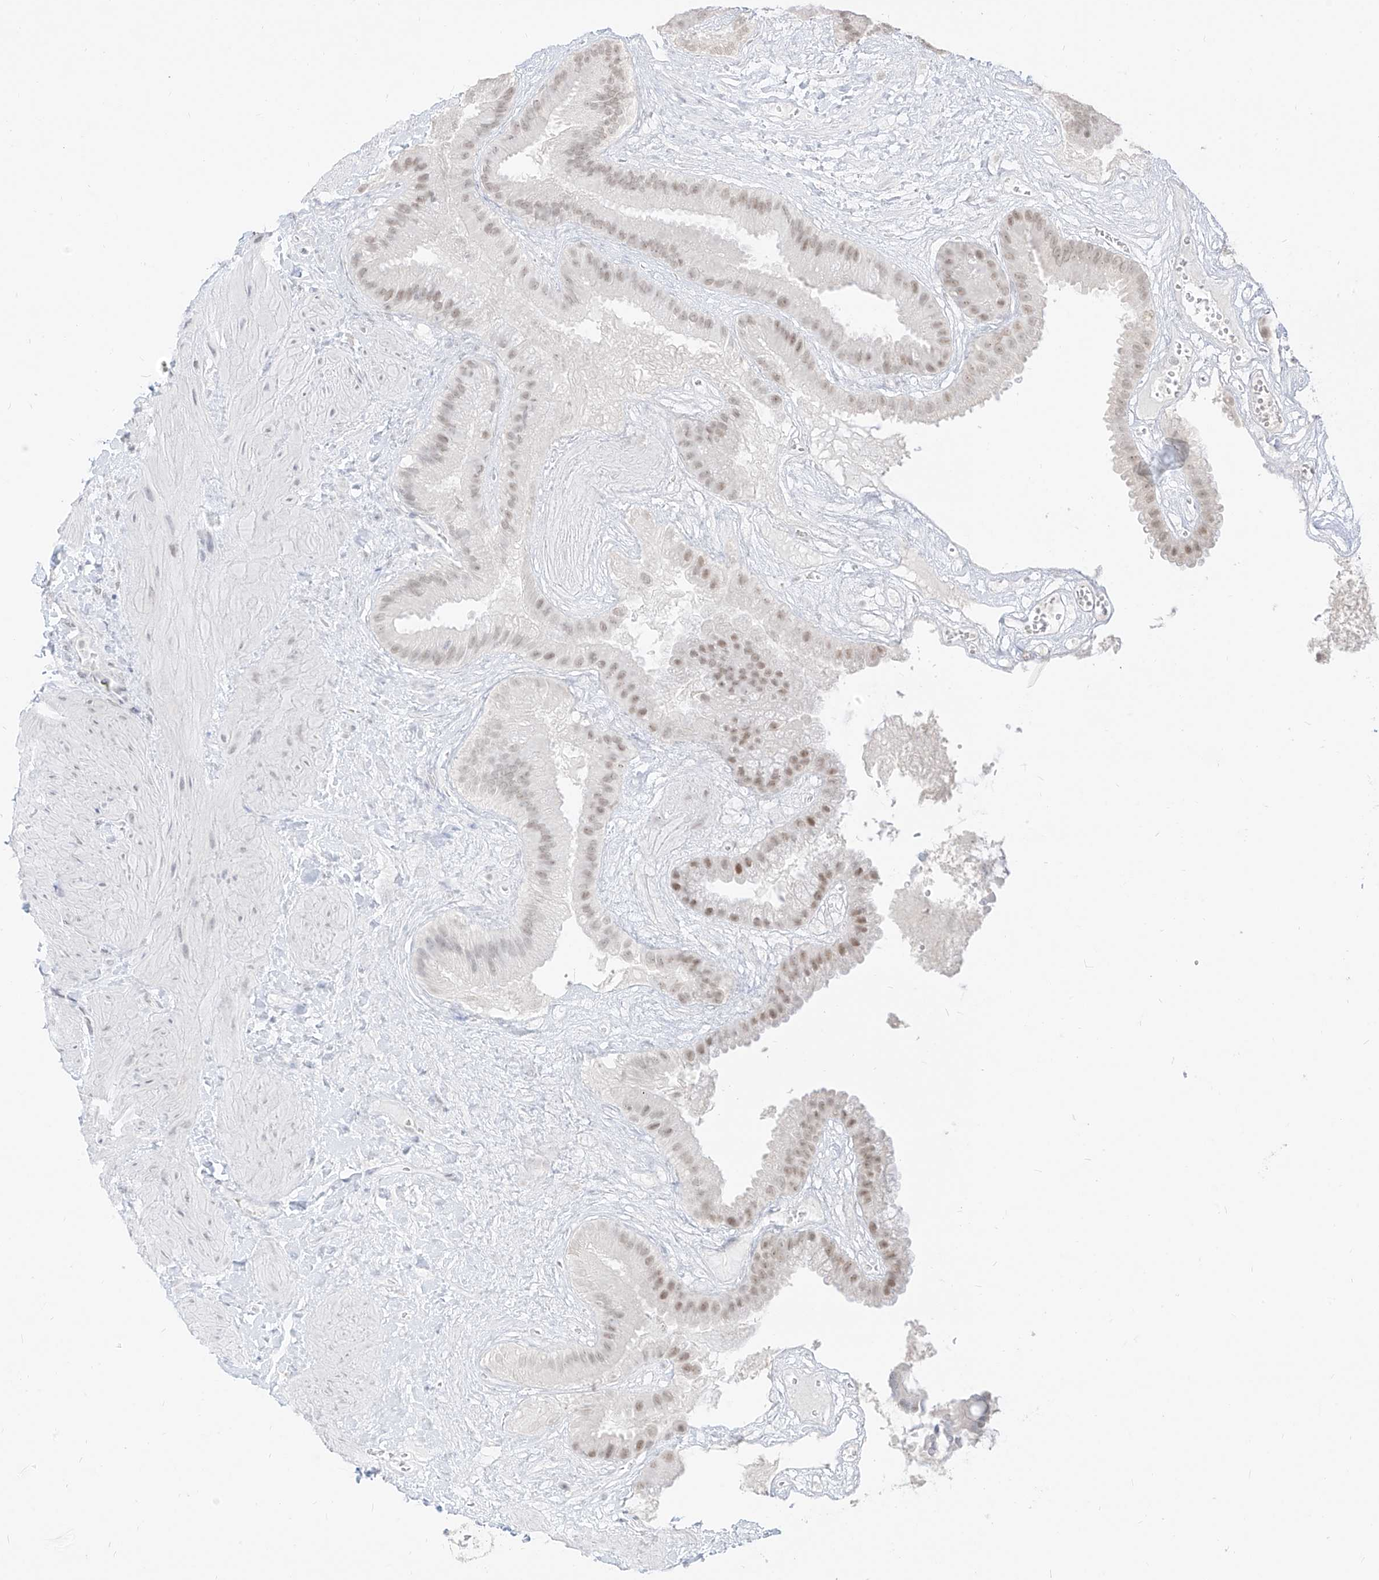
{"staining": {"intensity": "moderate", "quantity": "25%-75%", "location": "nuclear"}, "tissue": "gallbladder", "cell_type": "Glandular cells", "image_type": "normal", "snomed": [{"axis": "morphology", "description": "Normal tissue, NOS"}, {"axis": "topography", "description": "Gallbladder"}], "caption": "Protein staining of benign gallbladder exhibits moderate nuclear expression in about 25%-75% of glandular cells. (Stains: DAB (3,3'-diaminobenzidine) in brown, nuclei in blue, Microscopy: brightfield microscopy at high magnification).", "gene": "SUPT5H", "patient": {"sex": "male", "age": 55}}